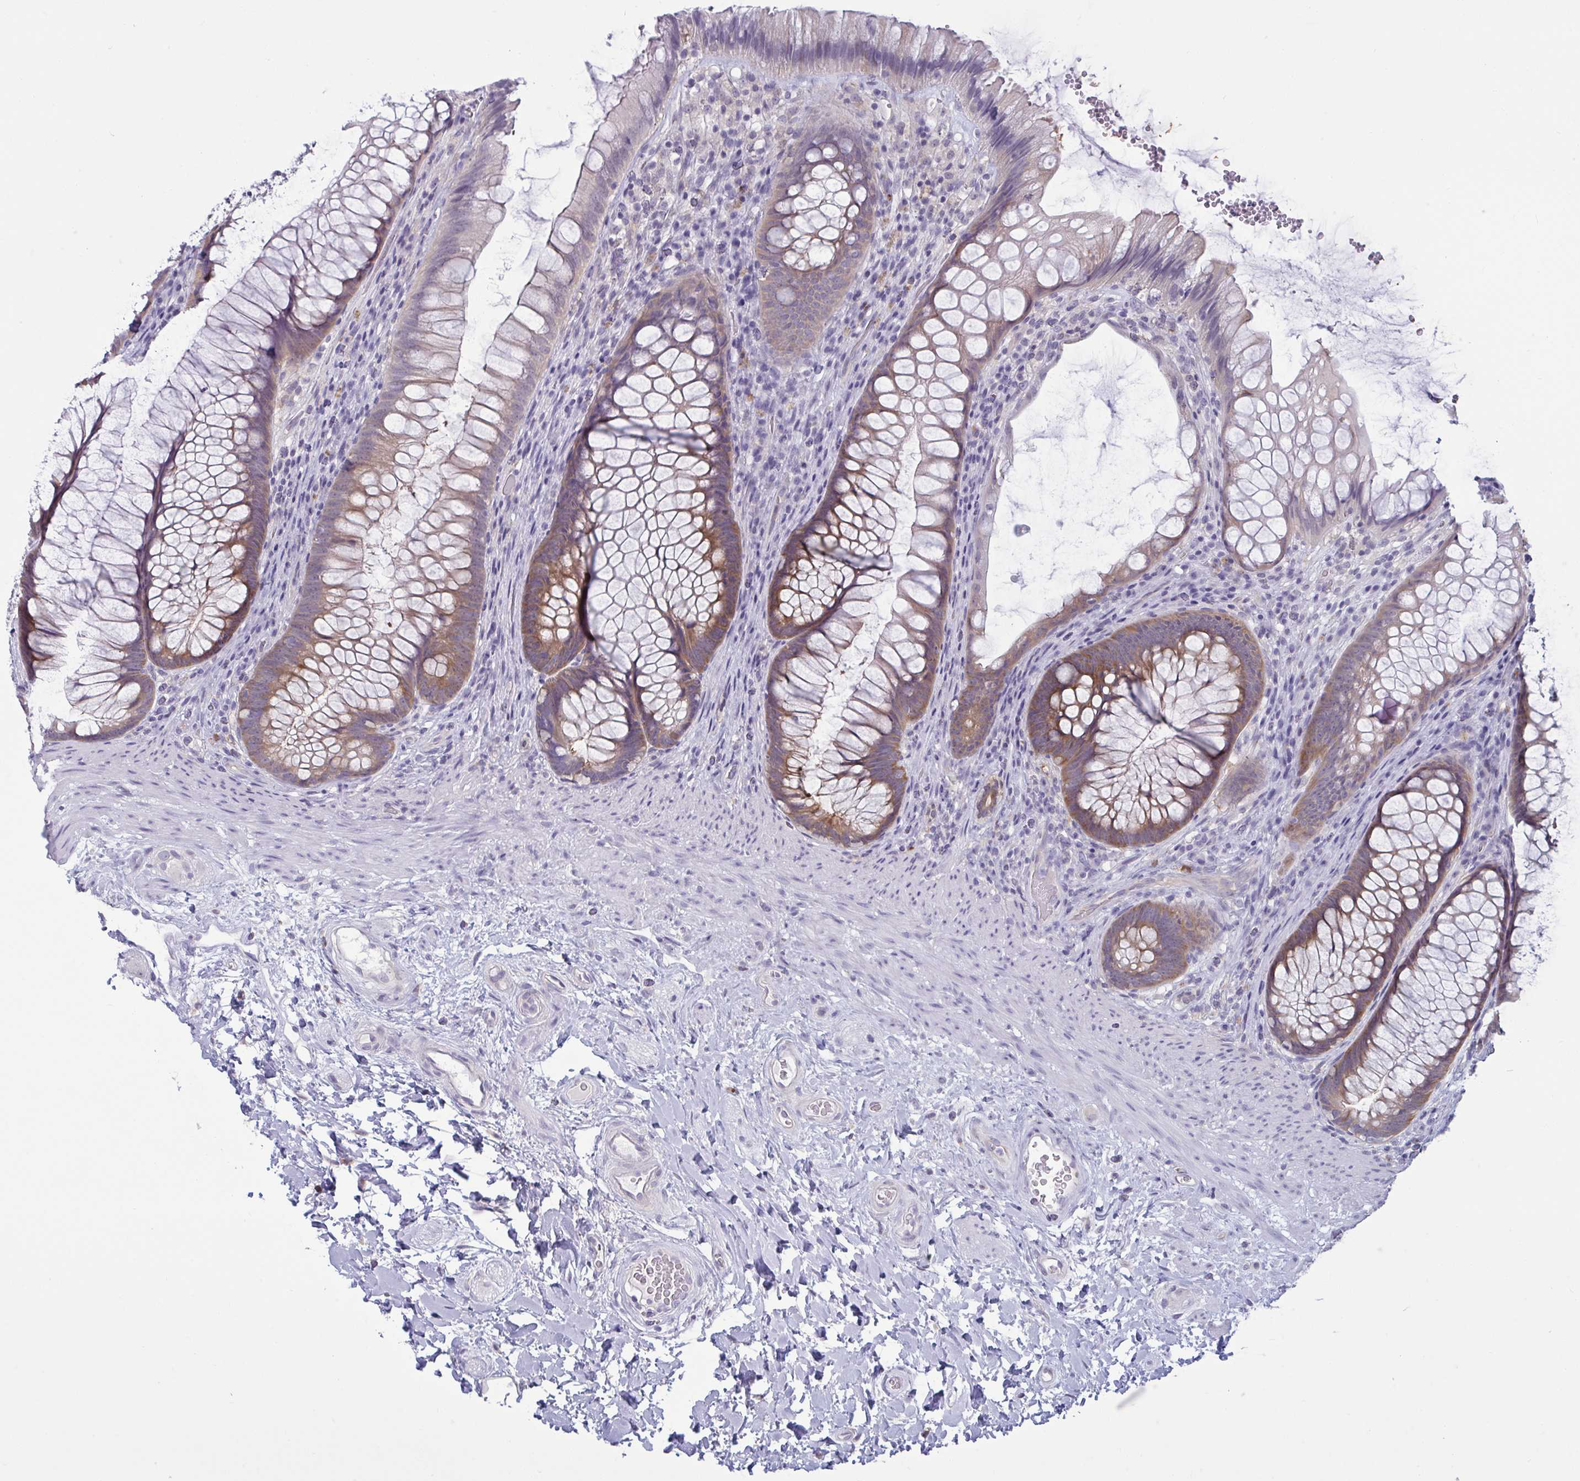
{"staining": {"intensity": "weak", "quantity": ">75%", "location": "cytoplasmic/membranous"}, "tissue": "rectum", "cell_type": "Glandular cells", "image_type": "normal", "snomed": [{"axis": "morphology", "description": "Normal tissue, NOS"}, {"axis": "topography", "description": "Rectum"}], "caption": "Immunohistochemical staining of unremarkable rectum shows low levels of weak cytoplasmic/membranous staining in approximately >75% of glandular cells.", "gene": "TBC1D4", "patient": {"sex": "male", "age": 53}}